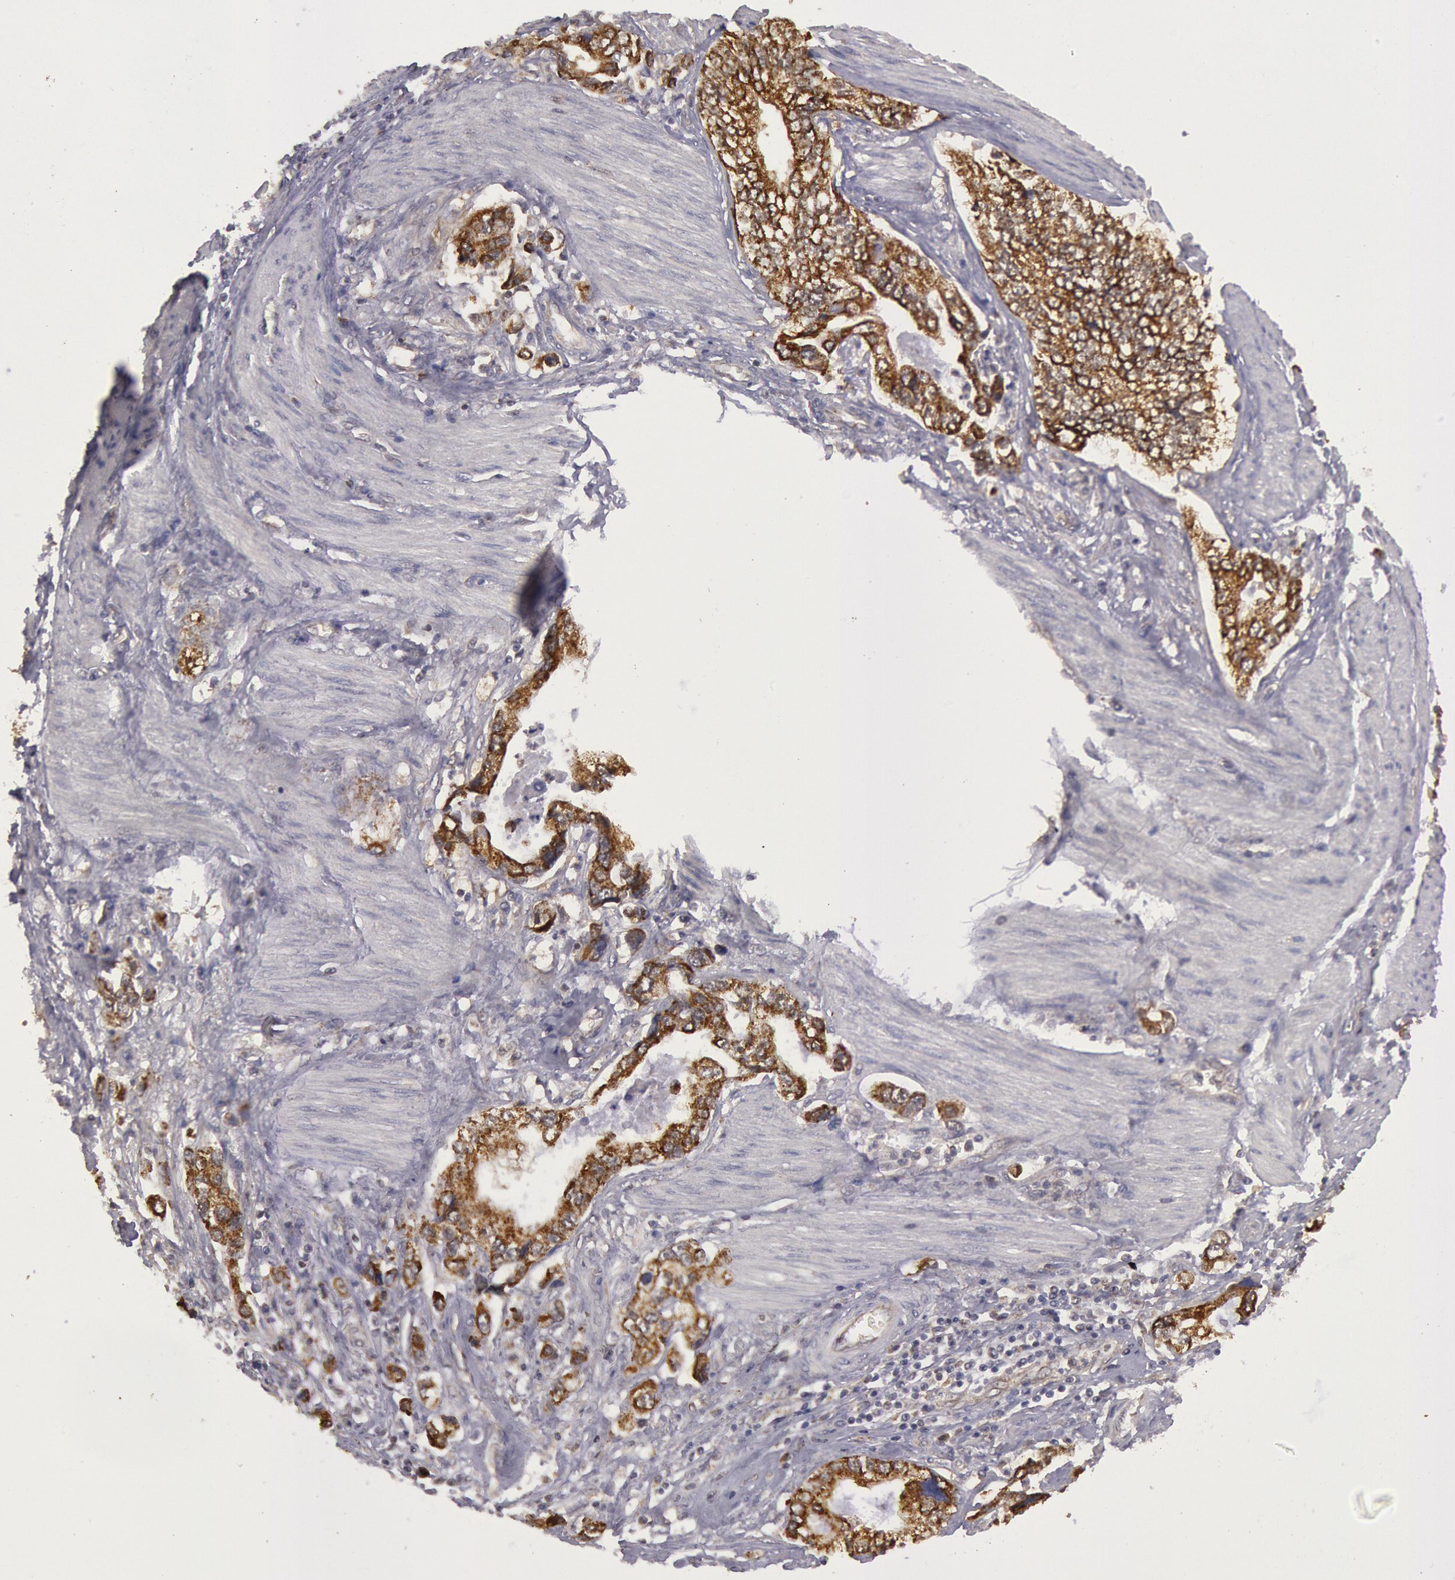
{"staining": {"intensity": "strong", "quantity": ">75%", "location": "cytoplasmic/membranous"}, "tissue": "stomach cancer", "cell_type": "Tumor cells", "image_type": "cancer", "snomed": [{"axis": "morphology", "description": "Adenocarcinoma, NOS"}, {"axis": "topography", "description": "Pancreas"}, {"axis": "topography", "description": "Stomach, upper"}], "caption": "A histopathology image showing strong cytoplasmic/membranous expression in approximately >75% of tumor cells in stomach cancer (adenocarcinoma), as visualized by brown immunohistochemical staining.", "gene": "MPST", "patient": {"sex": "male", "age": 77}}